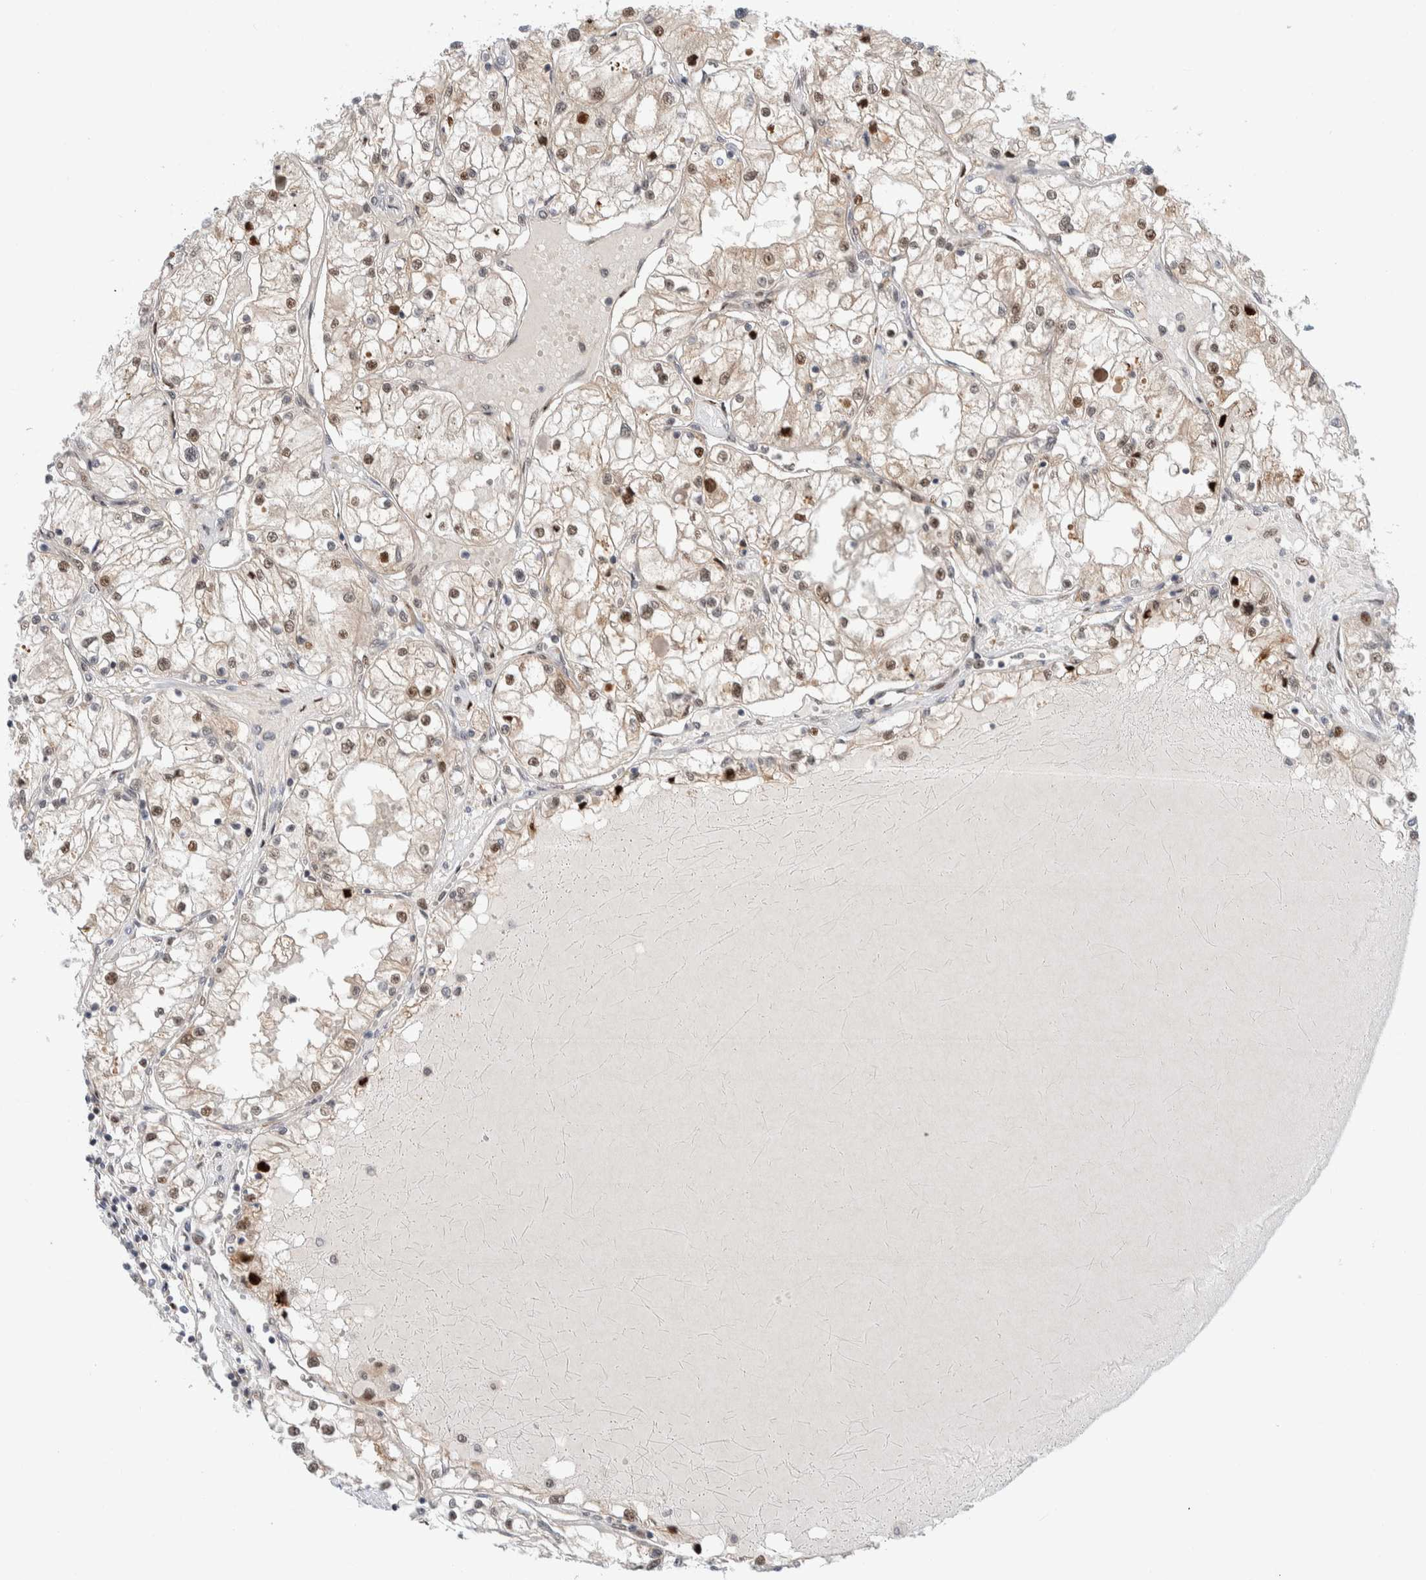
{"staining": {"intensity": "moderate", "quantity": "25%-75%", "location": "cytoplasmic/membranous,nuclear"}, "tissue": "renal cancer", "cell_type": "Tumor cells", "image_type": "cancer", "snomed": [{"axis": "morphology", "description": "Adenocarcinoma, NOS"}, {"axis": "topography", "description": "Kidney"}], "caption": "Moderate cytoplasmic/membranous and nuclear protein staining is appreciated in about 25%-75% of tumor cells in renal cancer.", "gene": "NCR3LG1", "patient": {"sex": "male", "age": 68}}